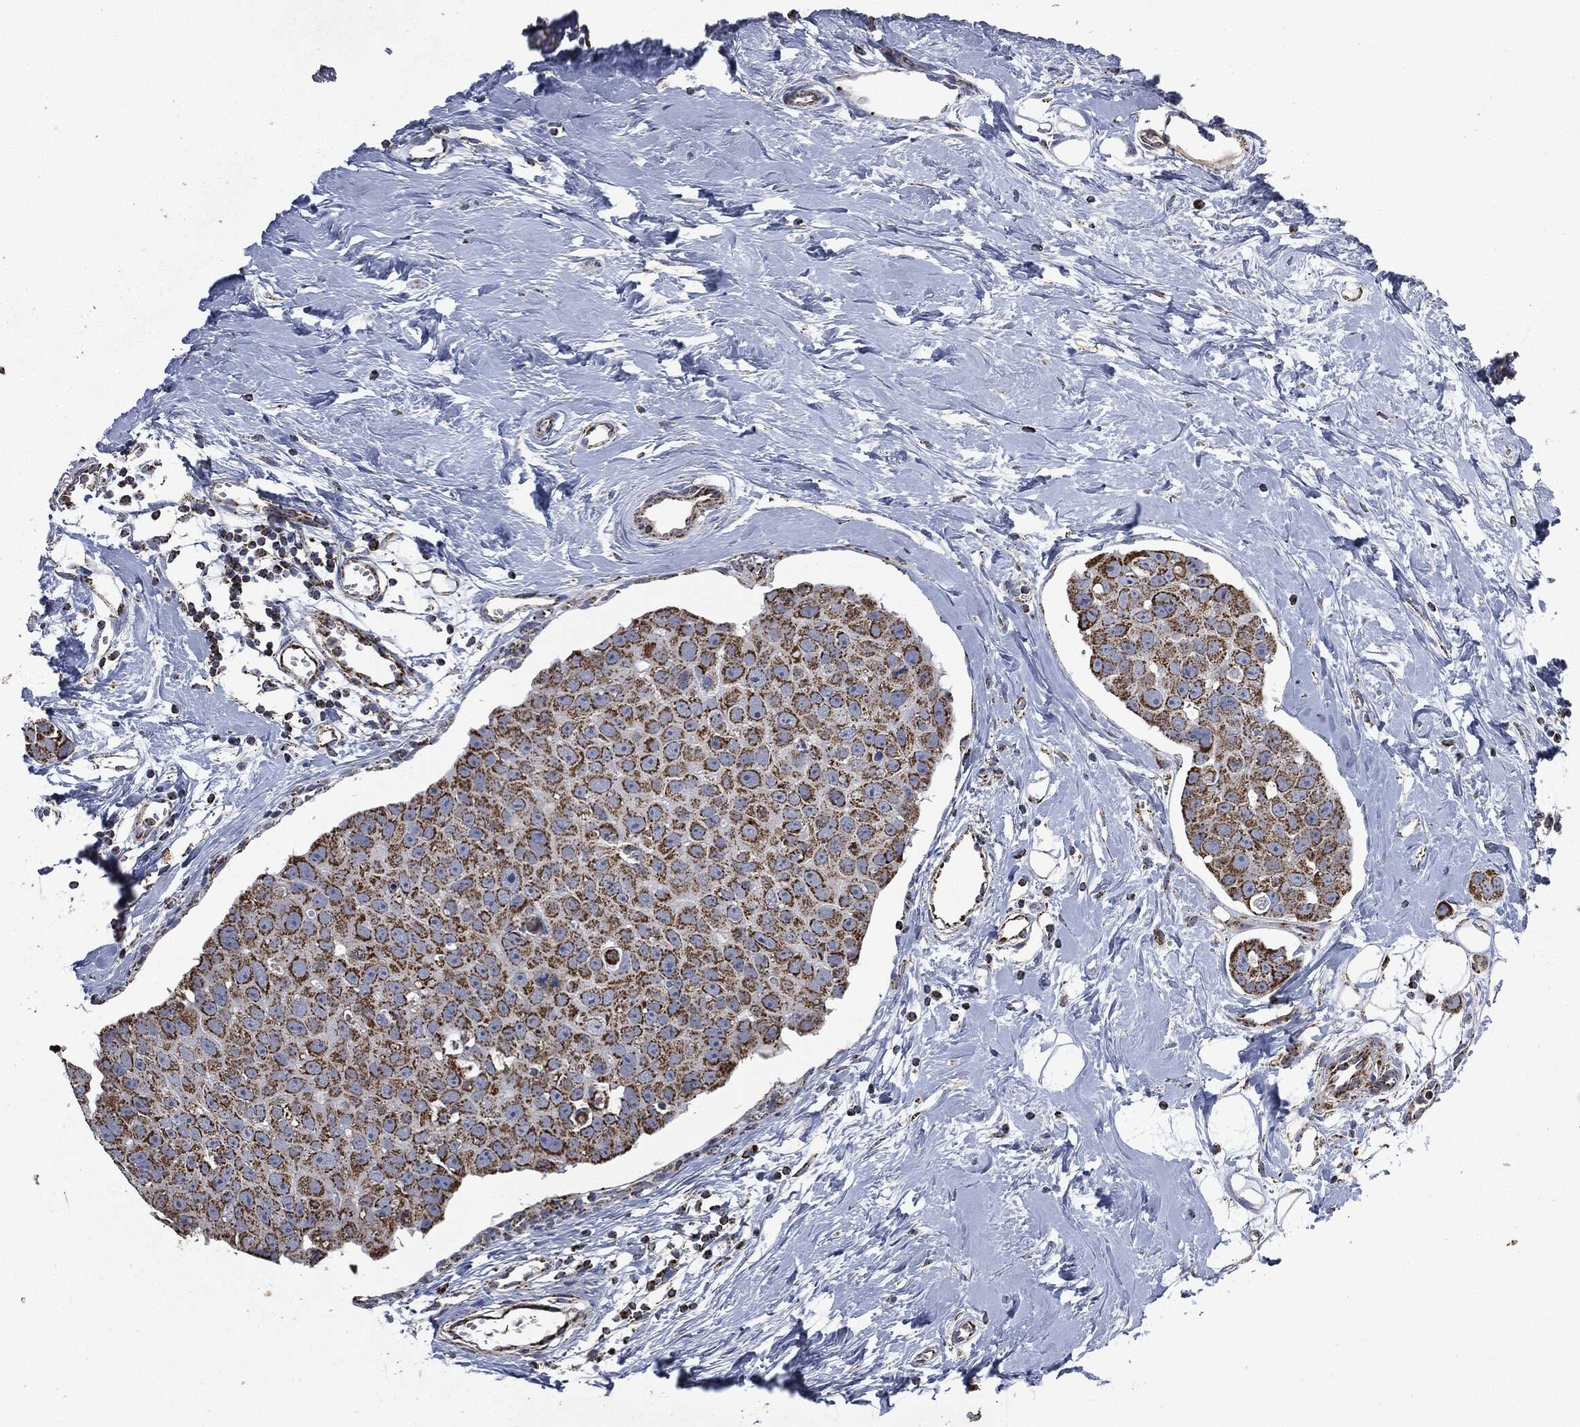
{"staining": {"intensity": "strong", "quantity": ">75%", "location": "cytoplasmic/membranous"}, "tissue": "breast cancer", "cell_type": "Tumor cells", "image_type": "cancer", "snomed": [{"axis": "morphology", "description": "Duct carcinoma"}, {"axis": "topography", "description": "Breast"}], "caption": "A brown stain shows strong cytoplasmic/membranous positivity of a protein in human breast cancer tumor cells.", "gene": "RYK", "patient": {"sex": "female", "age": 35}}